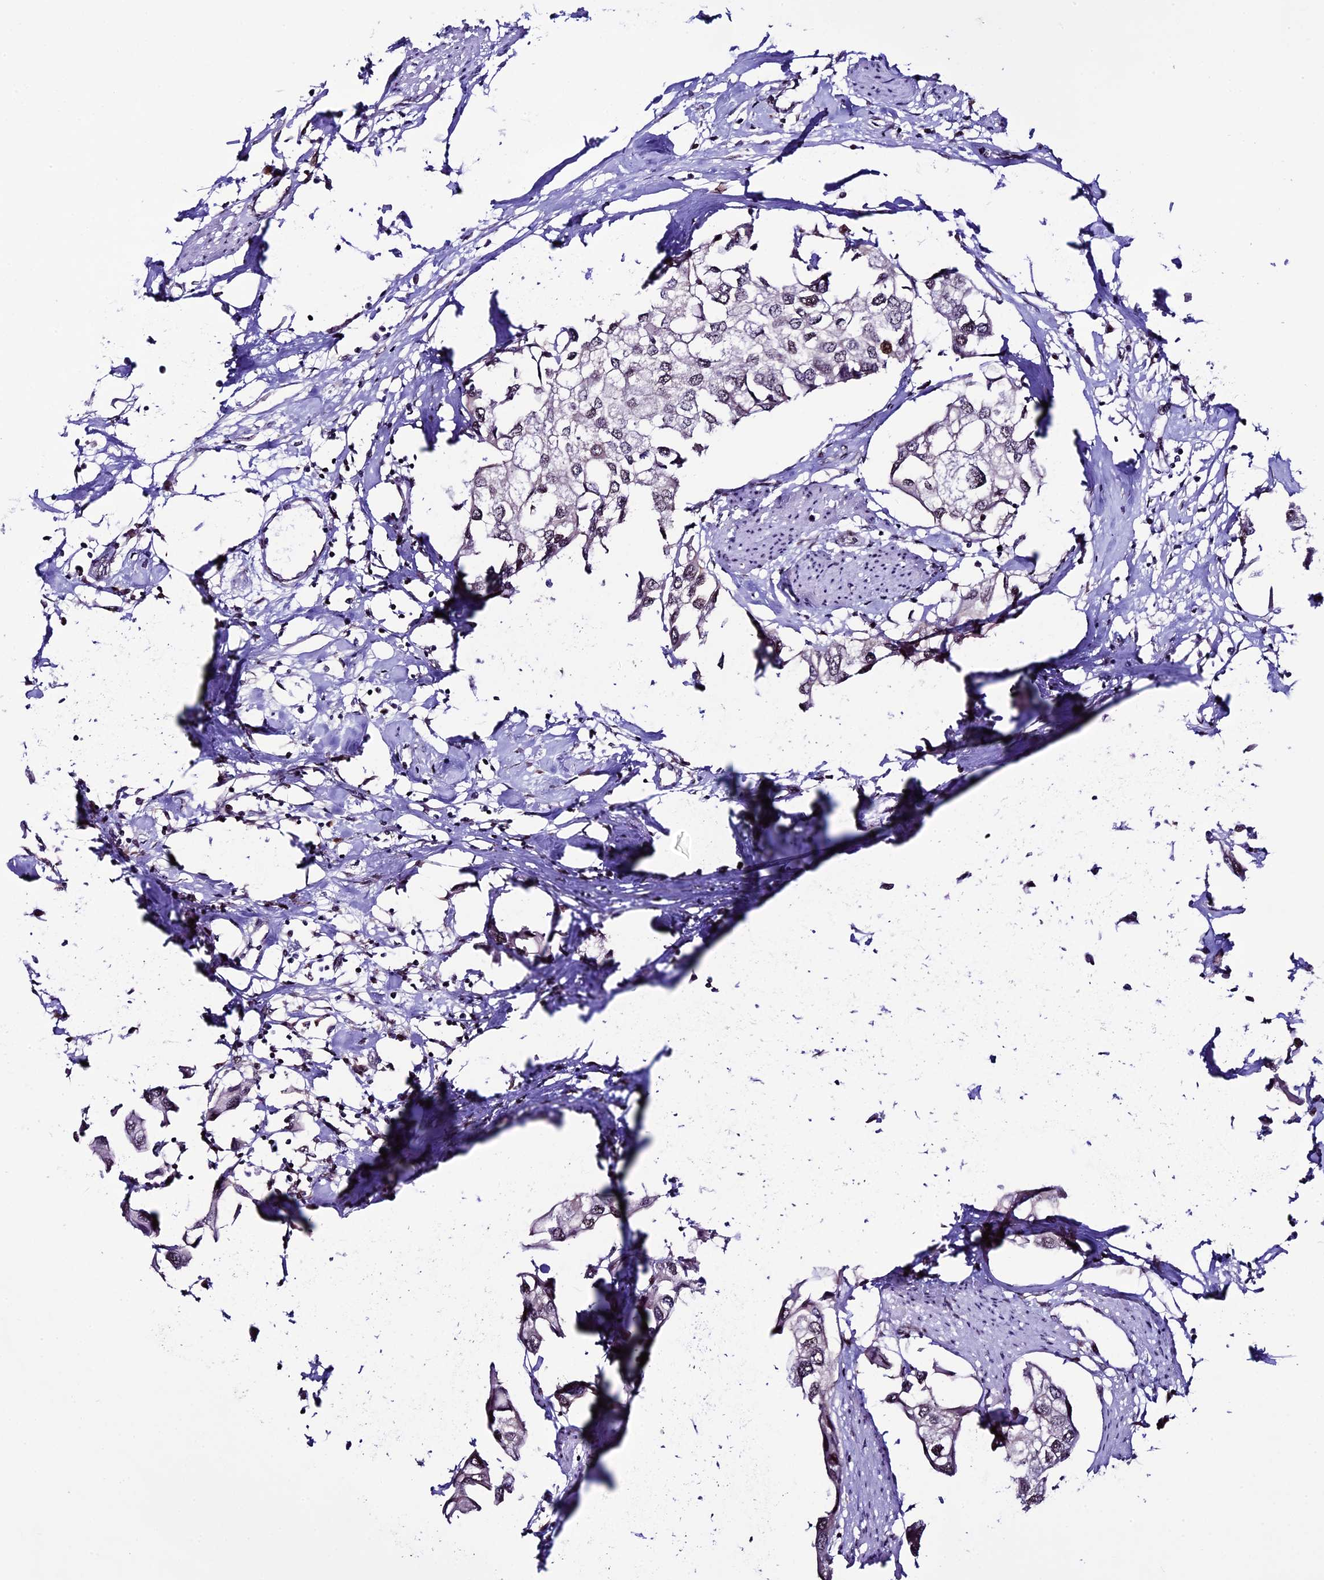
{"staining": {"intensity": "weak", "quantity": ">75%", "location": "nuclear"}, "tissue": "urothelial cancer", "cell_type": "Tumor cells", "image_type": "cancer", "snomed": [{"axis": "morphology", "description": "Urothelial carcinoma, High grade"}, {"axis": "topography", "description": "Urinary bladder"}], "caption": "Immunohistochemical staining of human urothelial cancer shows low levels of weak nuclear protein expression in about >75% of tumor cells.", "gene": "TCP11L2", "patient": {"sex": "male", "age": 64}}